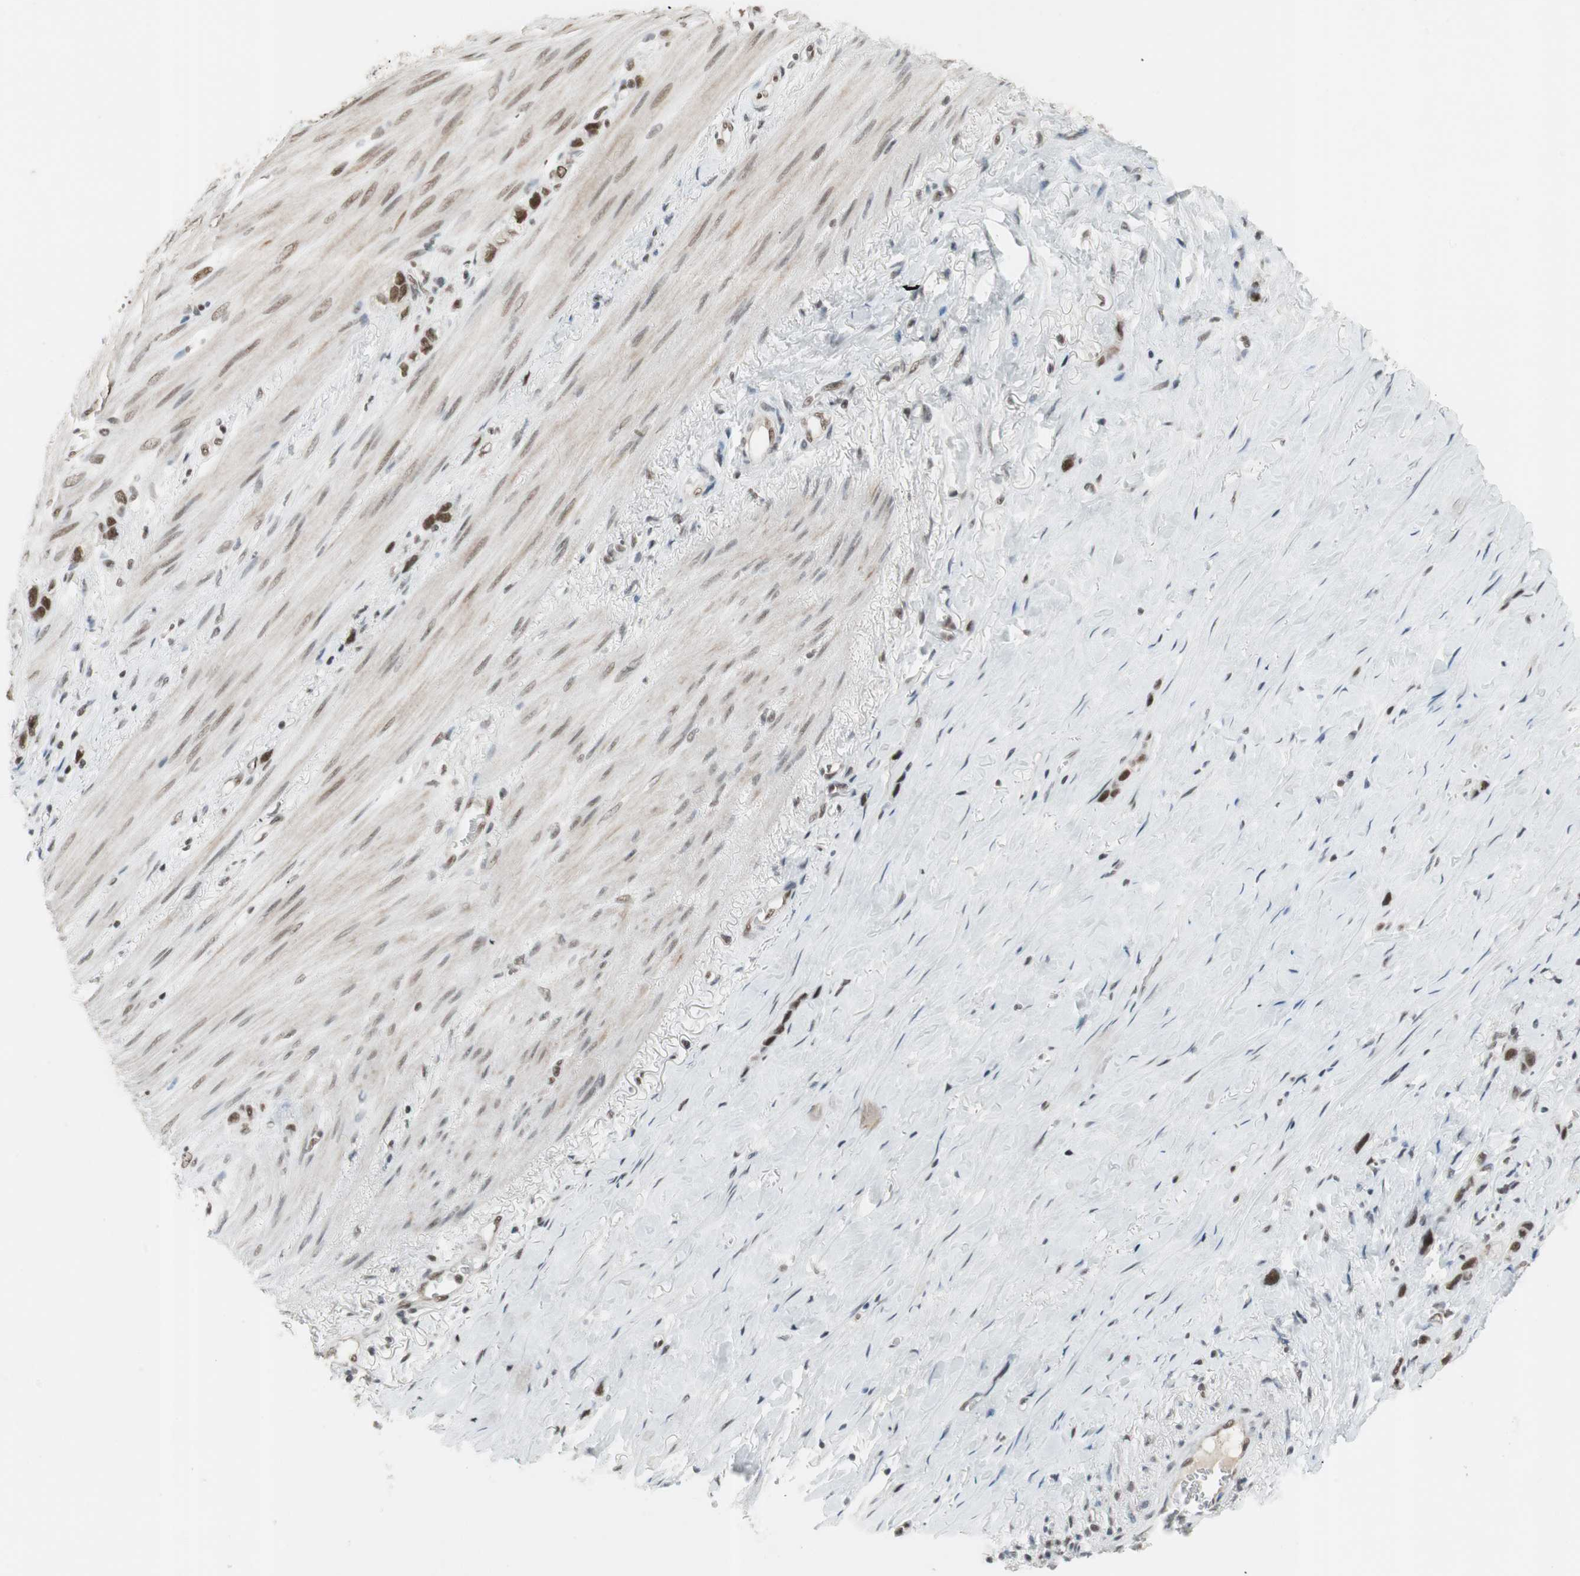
{"staining": {"intensity": "strong", "quantity": ">75%", "location": "nuclear"}, "tissue": "stomach cancer", "cell_type": "Tumor cells", "image_type": "cancer", "snomed": [{"axis": "morphology", "description": "Normal tissue, NOS"}, {"axis": "morphology", "description": "Adenocarcinoma, NOS"}, {"axis": "morphology", "description": "Adenocarcinoma, High grade"}, {"axis": "topography", "description": "Stomach, upper"}, {"axis": "topography", "description": "Stomach"}], "caption": "High-grade adenocarcinoma (stomach) stained for a protein (brown) demonstrates strong nuclear positive expression in approximately >75% of tumor cells.", "gene": "RTF1", "patient": {"sex": "female", "age": 65}}